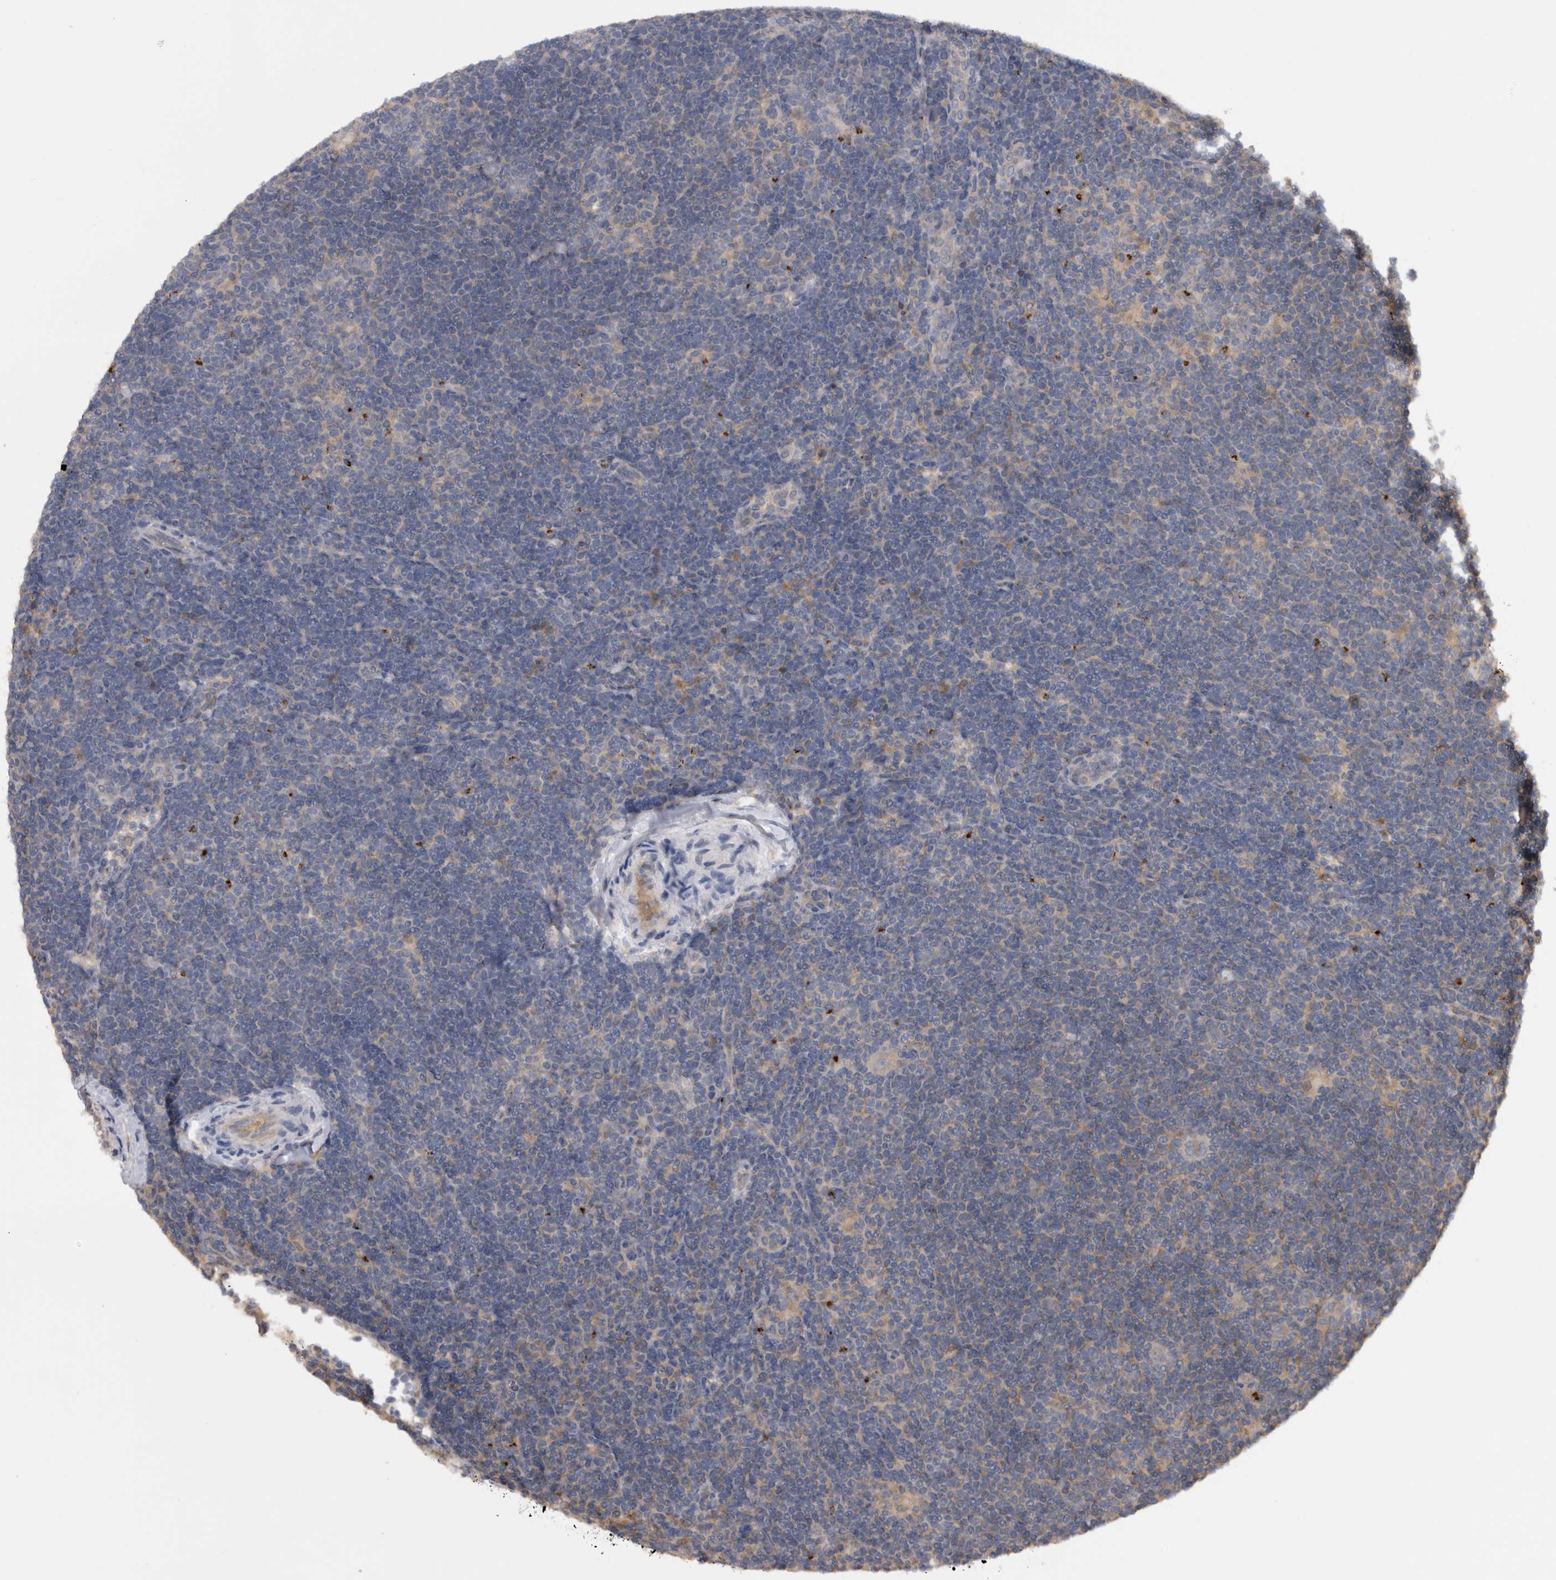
{"staining": {"intensity": "negative", "quantity": "none", "location": "none"}, "tissue": "lymphoma", "cell_type": "Tumor cells", "image_type": "cancer", "snomed": [{"axis": "morphology", "description": "Hodgkin's disease, NOS"}, {"axis": "topography", "description": "Lymph node"}], "caption": "A histopathology image of Hodgkin's disease stained for a protein demonstrates no brown staining in tumor cells. The staining was performed using DAB to visualize the protein expression in brown, while the nuclei were stained in blue with hematoxylin (Magnification: 20x).", "gene": "TMED7", "patient": {"sex": "female", "age": 57}}